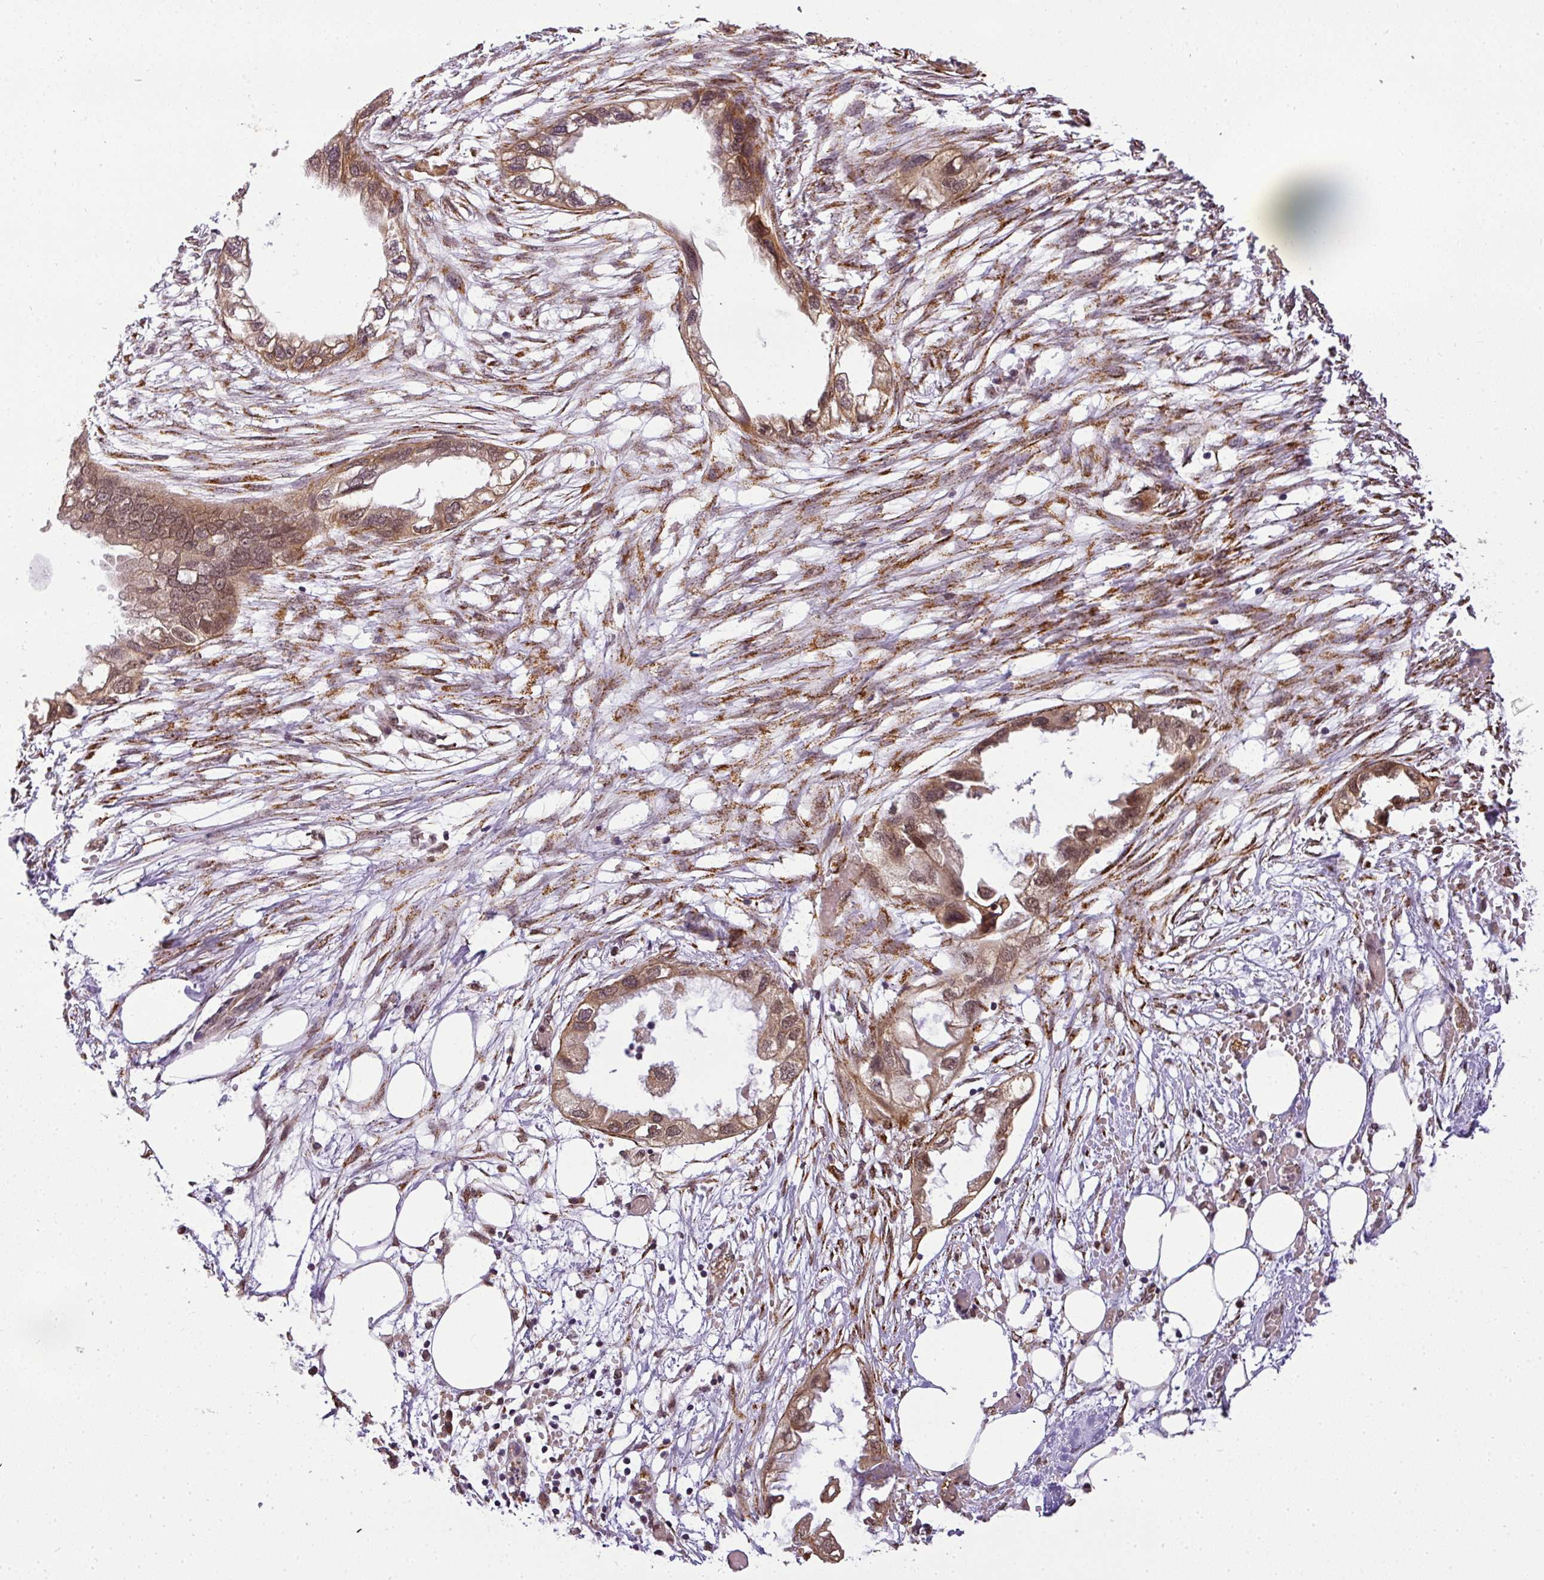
{"staining": {"intensity": "moderate", "quantity": ">75%", "location": "cytoplasmic/membranous,nuclear"}, "tissue": "endometrial cancer", "cell_type": "Tumor cells", "image_type": "cancer", "snomed": [{"axis": "morphology", "description": "Adenocarcinoma, NOS"}, {"axis": "morphology", "description": "Adenocarcinoma, metastatic, NOS"}, {"axis": "topography", "description": "Adipose tissue"}, {"axis": "topography", "description": "Endometrium"}], "caption": "A photomicrograph of adenocarcinoma (endometrial) stained for a protein exhibits moderate cytoplasmic/membranous and nuclear brown staining in tumor cells. Using DAB (3,3'-diaminobenzidine) (brown) and hematoxylin (blue) stains, captured at high magnification using brightfield microscopy.", "gene": "C1orf226", "patient": {"sex": "female", "age": 67}}